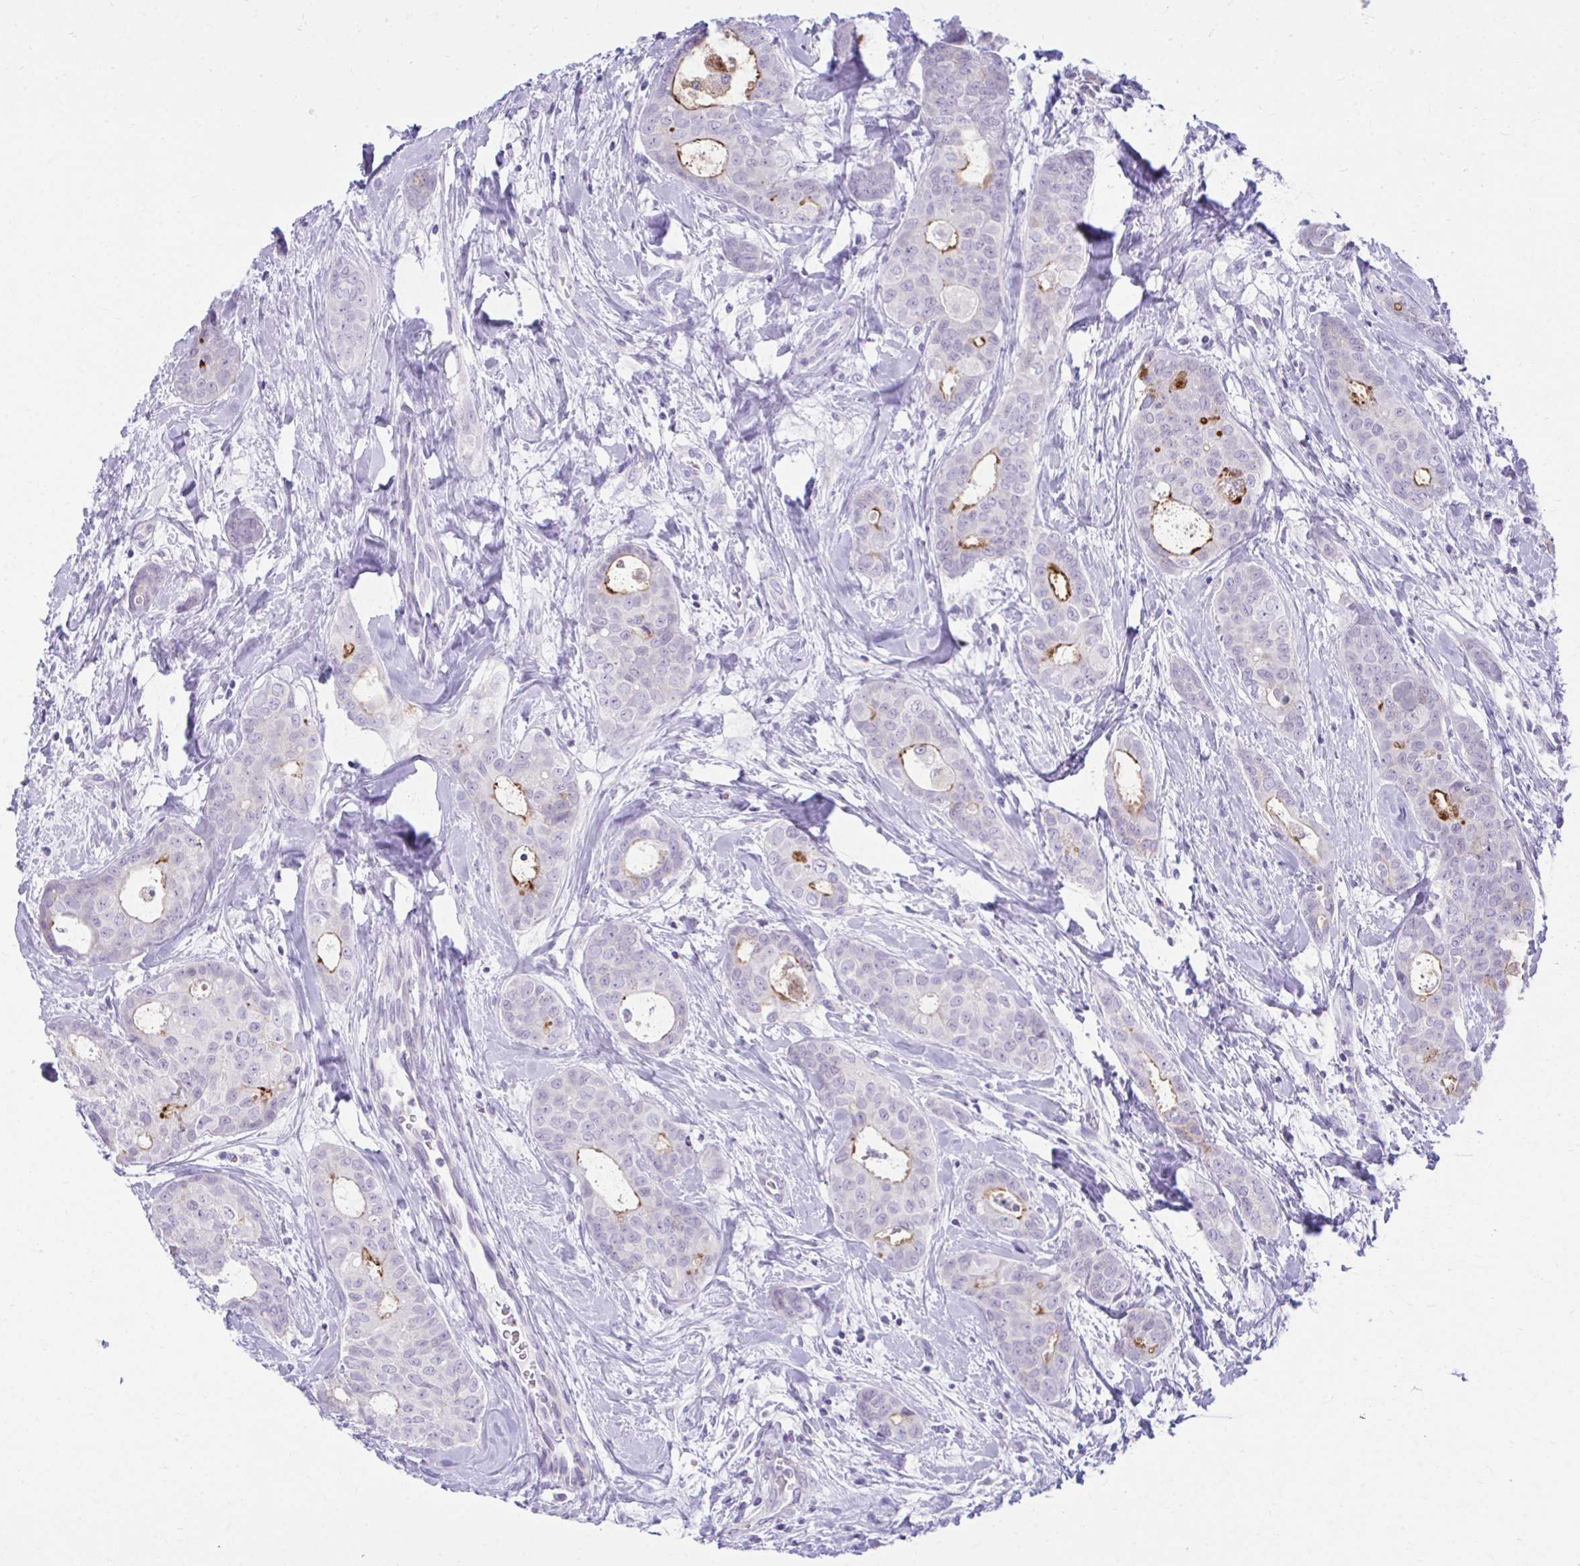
{"staining": {"intensity": "strong", "quantity": "<25%", "location": "cytoplasmic/membranous"}, "tissue": "breast cancer", "cell_type": "Tumor cells", "image_type": "cancer", "snomed": [{"axis": "morphology", "description": "Duct carcinoma"}, {"axis": "topography", "description": "Breast"}], "caption": "The image exhibits immunohistochemical staining of breast cancer. There is strong cytoplasmic/membranous expression is present in approximately <25% of tumor cells.", "gene": "OR7A5", "patient": {"sex": "female", "age": 45}}